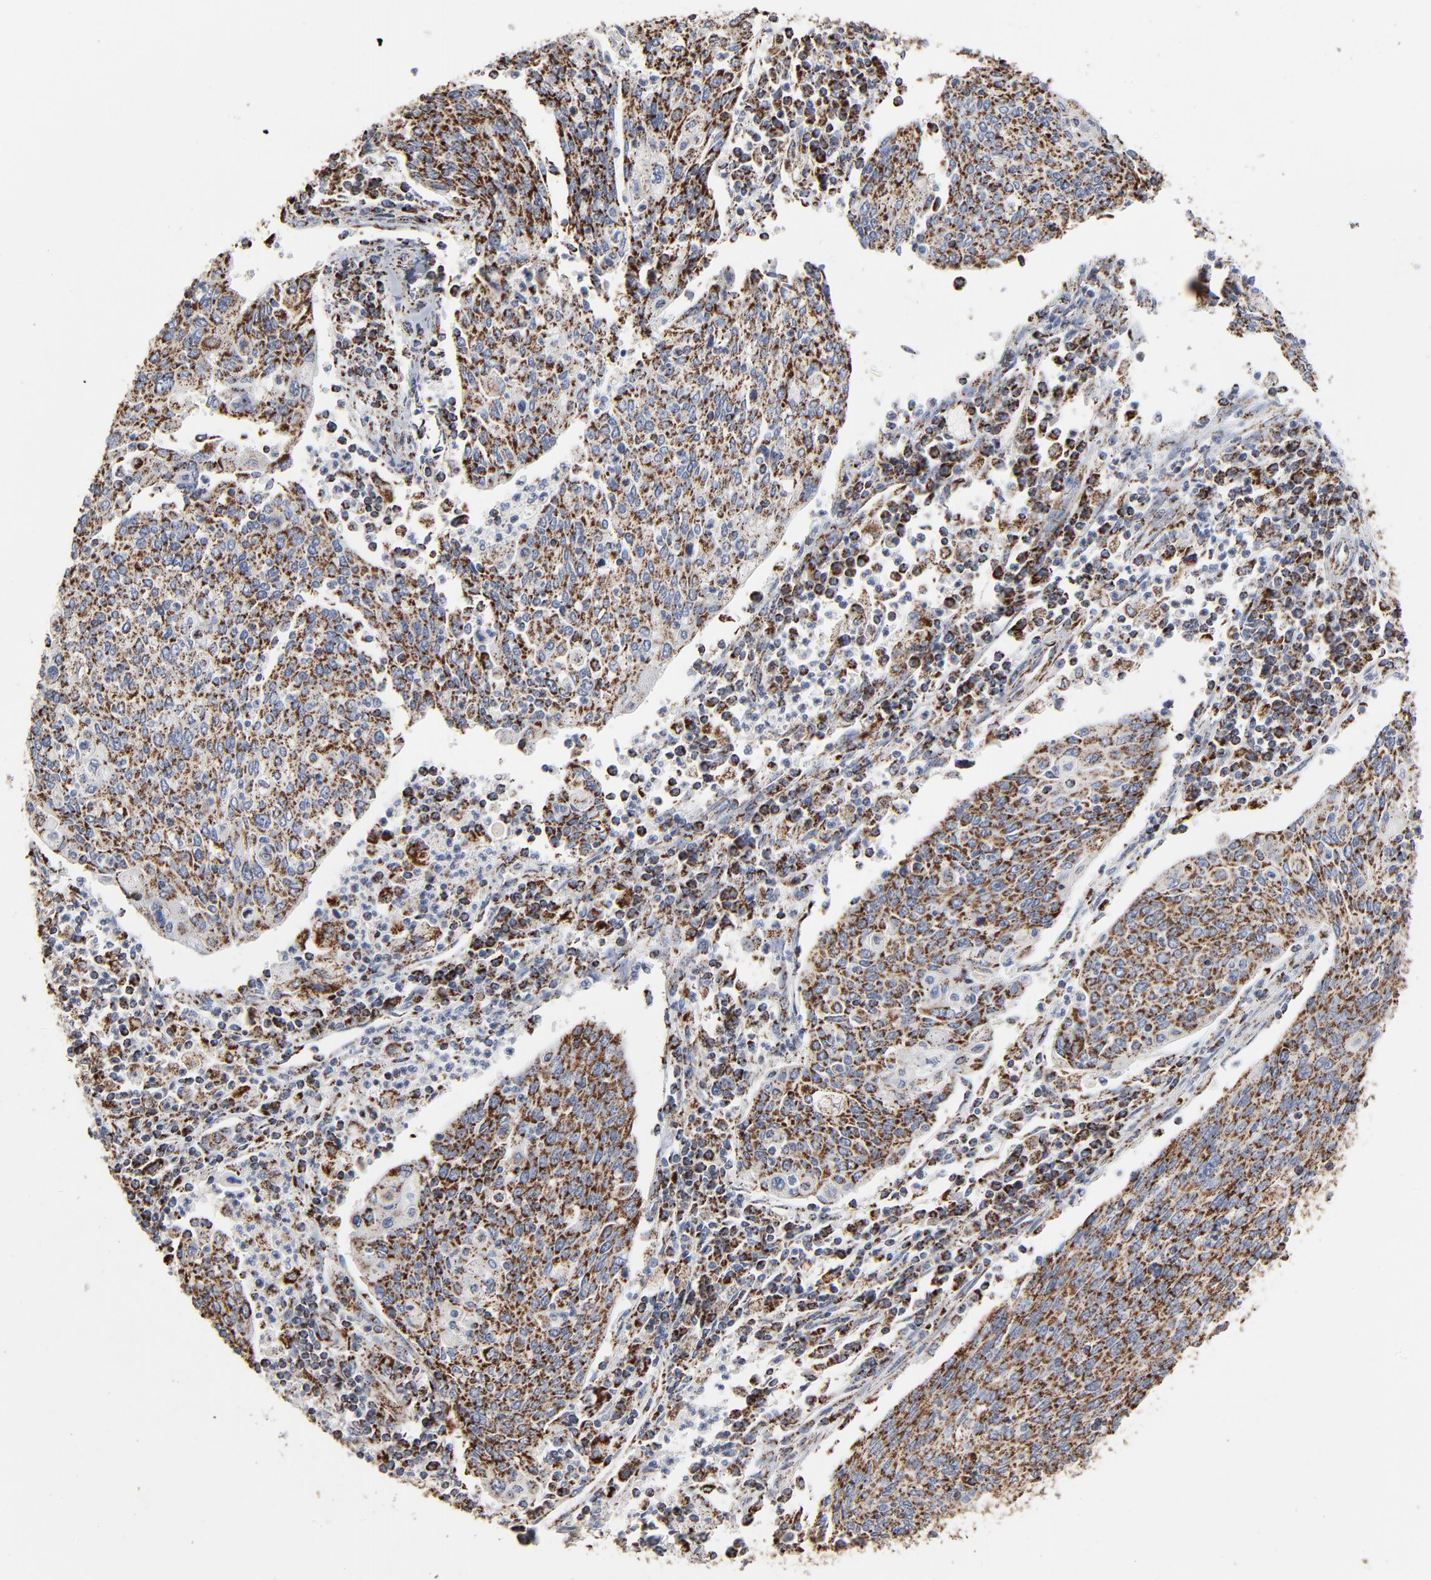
{"staining": {"intensity": "strong", "quantity": ">75%", "location": "cytoplasmic/membranous"}, "tissue": "cervical cancer", "cell_type": "Tumor cells", "image_type": "cancer", "snomed": [{"axis": "morphology", "description": "Squamous cell carcinoma, NOS"}, {"axis": "topography", "description": "Cervix"}], "caption": "The immunohistochemical stain highlights strong cytoplasmic/membranous positivity in tumor cells of cervical squamous cell carcinoma tissue.", "gene": "UQCRC1", "patient": {"sex": "female", "age": 40}}